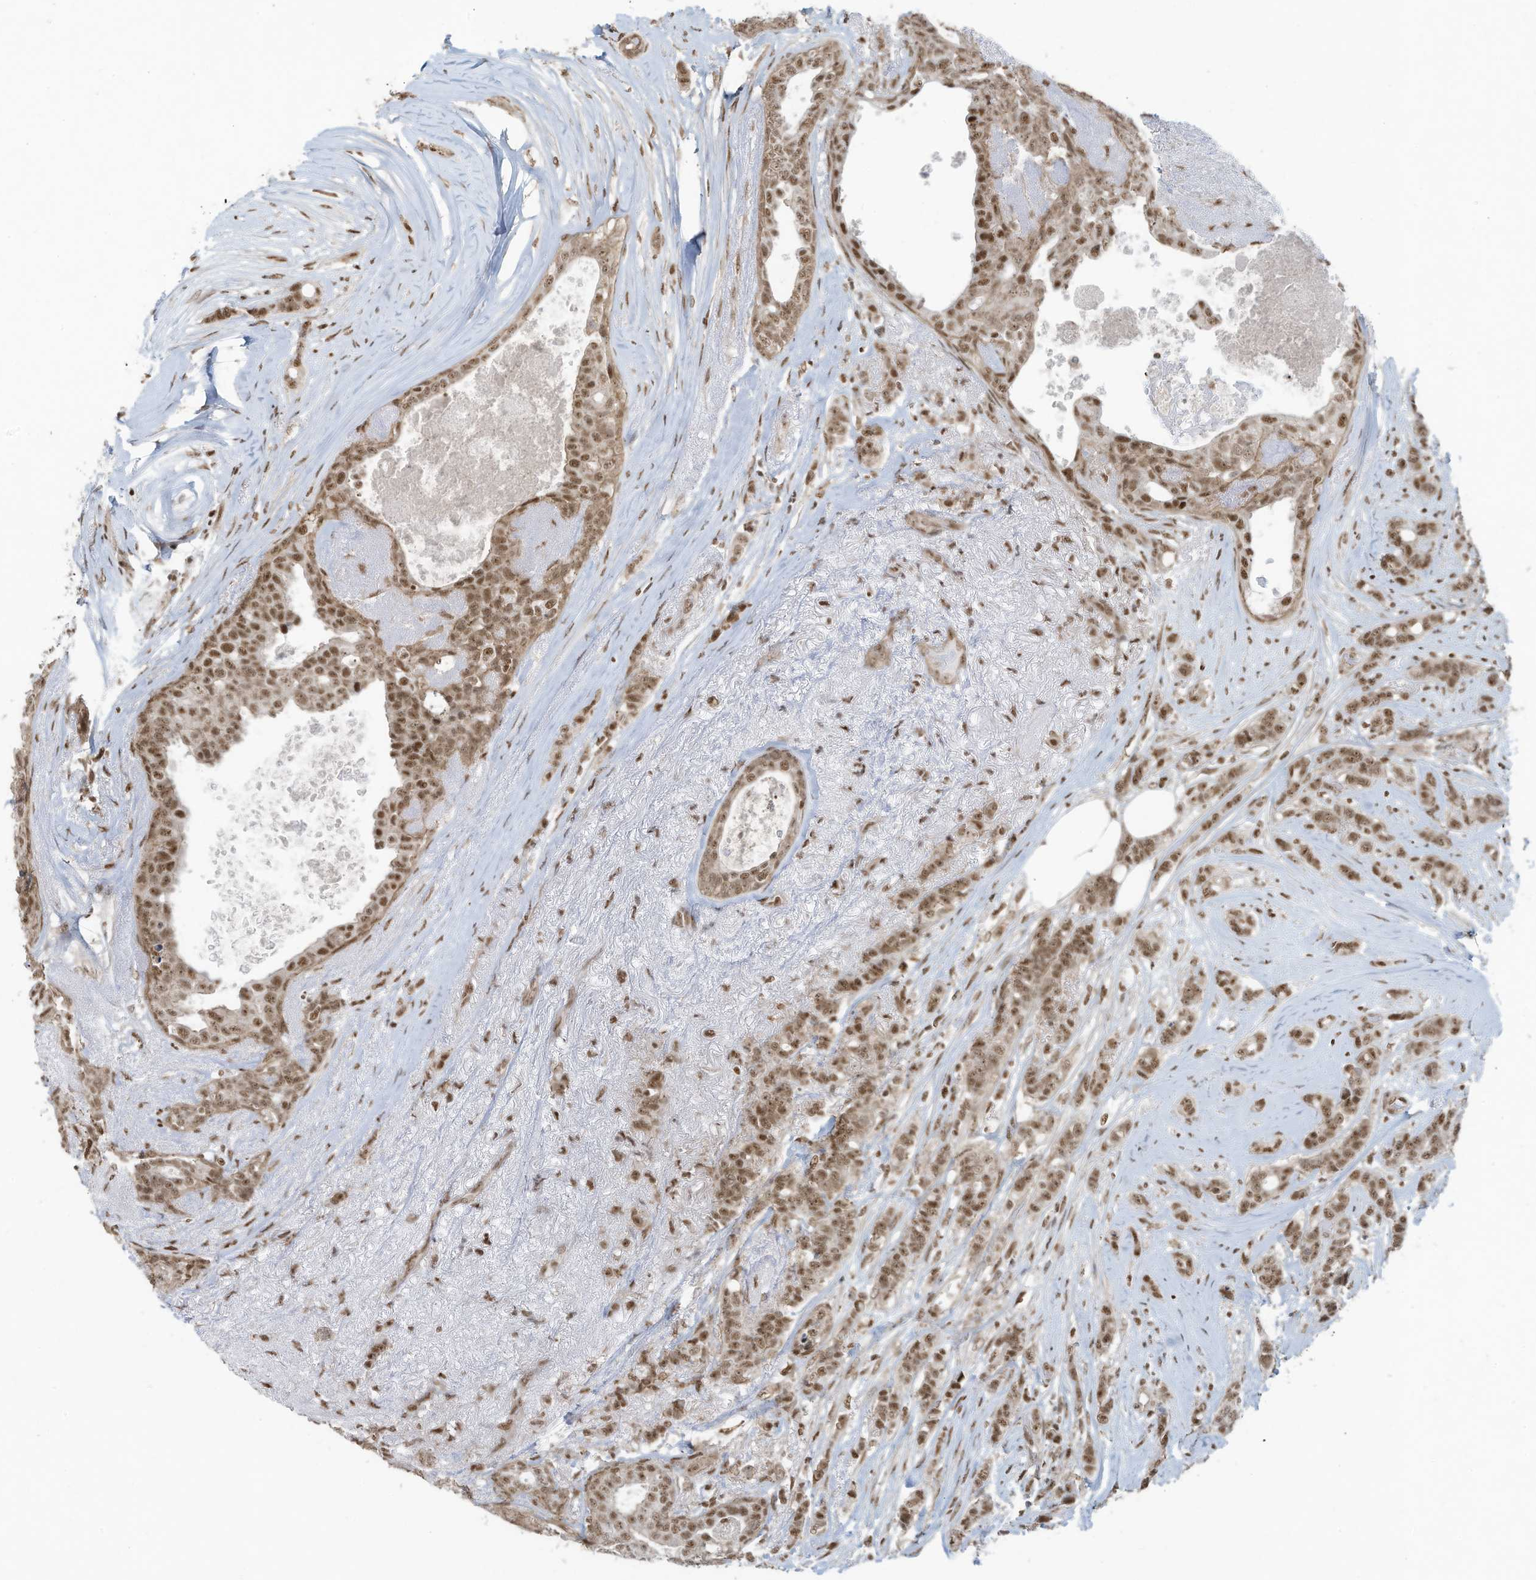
{"staining": {"intensity": "moderate", "quantity": ">75%", "location": "nuclear"}, "tissue": "breast cancer", "cell_type": "Tumor cells", "image_type": "cancer", "snomed": [{"axis": "morphology", "description": "Lobular carcinoma"}, {"axis": "topography", "description": "Breast"}], "caption": "Human lobular carcinoma (breast) stained with a brown dye displays moderate nuclear positive positivity in about >75% of tumor cells.", "gene": "DBR1", "patient": {"sex": "female", "age": 51}}